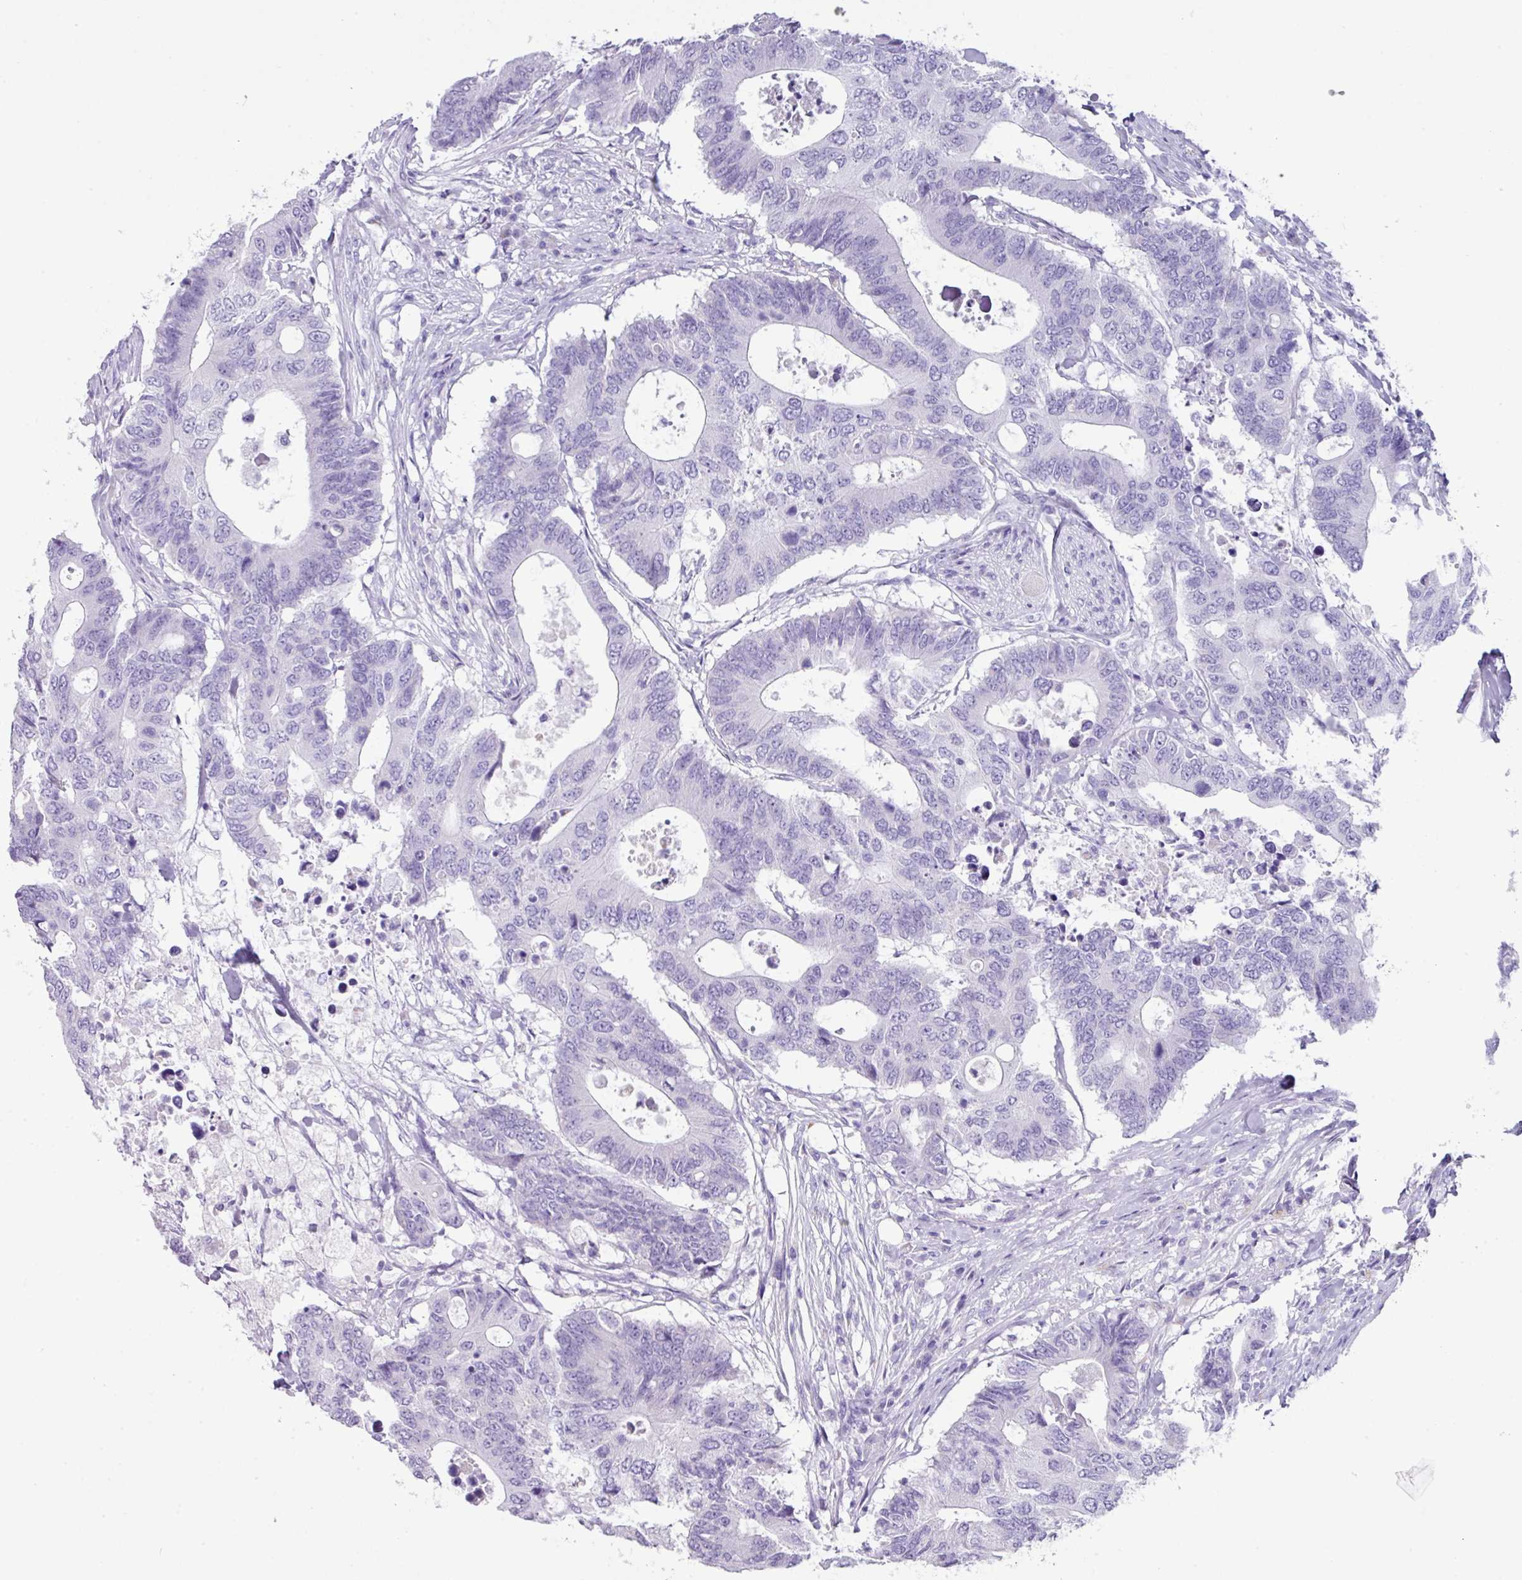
{"staining": {"intensity": "negative", "quantity": "none", "location": "none"}, "tissue": "colorectal cancer", "cell_type": "Tumor cells", "image_type": "cancer", "snomed": [{"axis": "morphology", "description": "Adenocarcinoma, NOS"}, {"axis": "topography", "description": "Colon"}], "caption": "Immunohistochemistry (IHC) histopathology image of neoplastic tissue: colorectal adenocarcinoma stained with DAB (3,3'-diaminobenzidine) exhibits no significant protein expression in tumor cells.", "gene": "NCCRP1", "patient": {"sex": "male", "age": 71}}